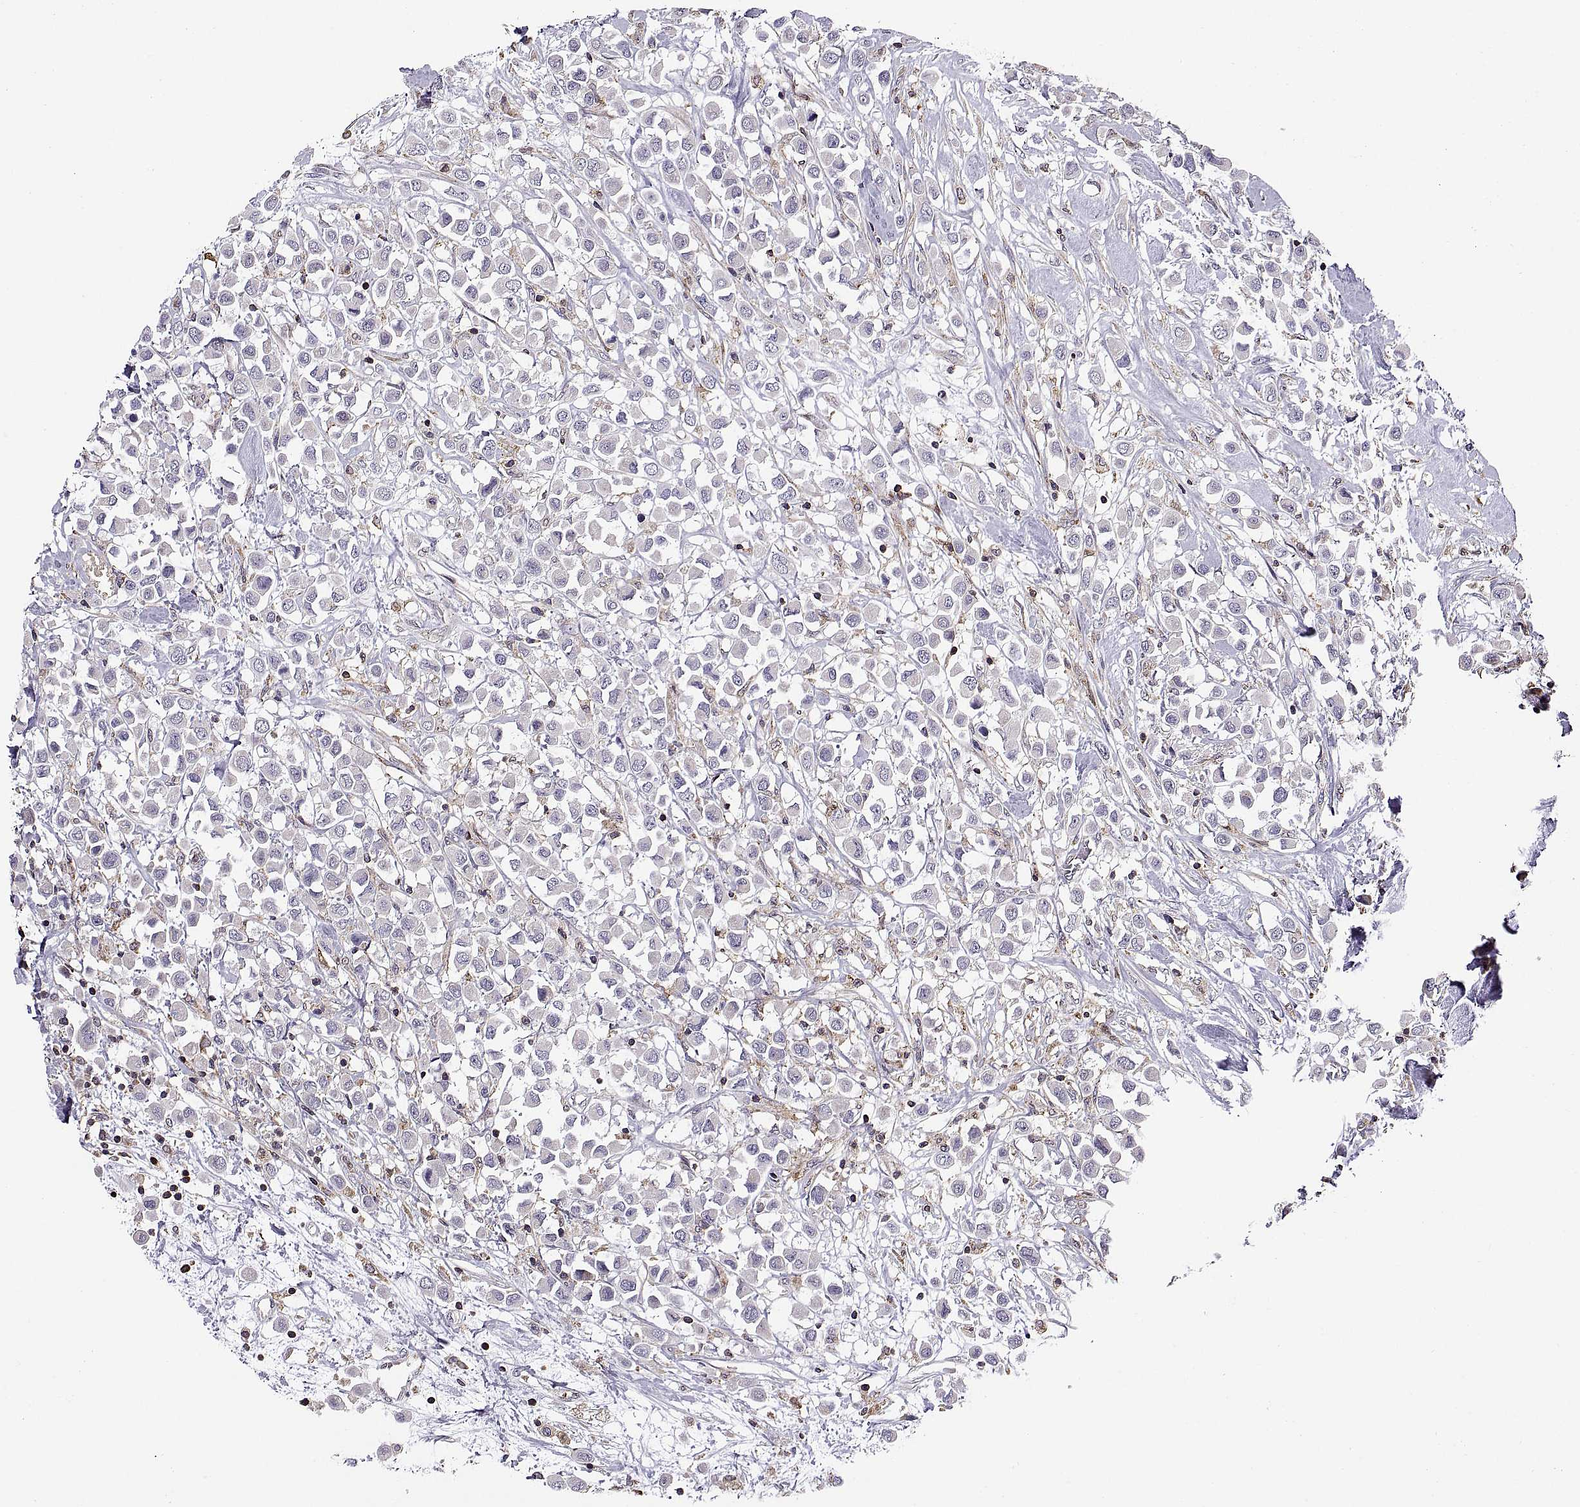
{"staining": {"intensity": "negative", "quantity": "none", "location": "none"}, "tissue": "breast cancer", "cell_type": "Tumor cells", "image_type": "cancer", "snomed": [{"axis": "morphology", "description": "Duct carcinoma"}, {"axis": "topography", "description": "Breast"}], "caption": "High power microscopy photomicrograph of an immunohistochemistry (IHC) photomicrograph of breast cancer, revealing no significant positivity in tumor cells.", "gene": "ACAP1", "patient": {"sex": "female", "age": 61}}